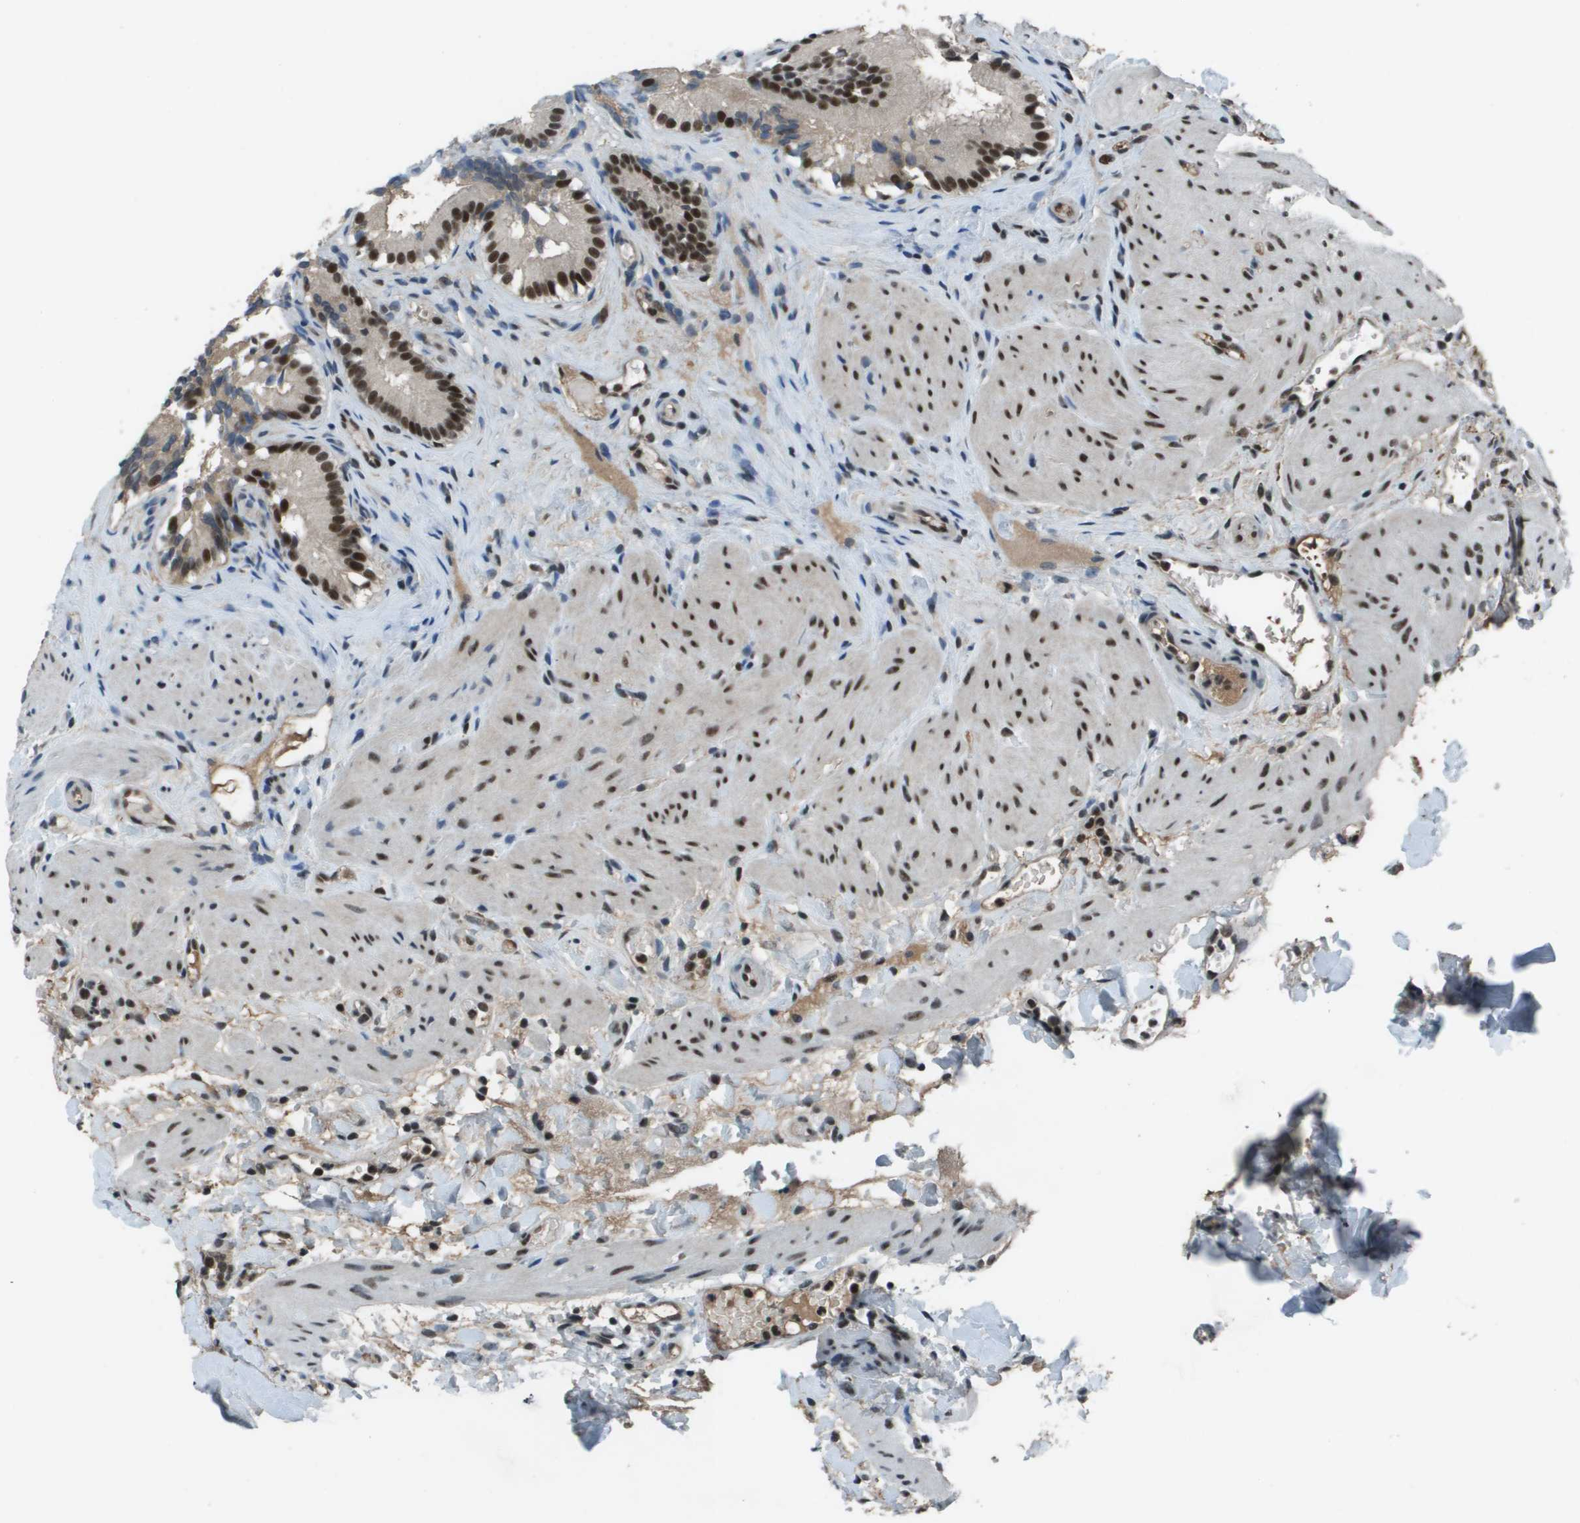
{"staining": {"intensity": "strong", "quantity": ">75%", "location": "nuclear"}, "tissue": "gallbladder", "cell_type": "Glandular cells", "image_type": "normal", "snomed": [{"axis": "morphology", "description": "Normal tissue, NOS"}, {"axis": "topography", "description": "Gallbladder"}], "caption": "DAB immunohistochemical staining of benign human gallbladder reveals strong nuclear protein expression in about >75% of glandular cells. (brown staining indicates protein expression, while blue staining denotes nuclei).", "gene": "THRAP3", "patient": {"sex": "female", "age": 26}}